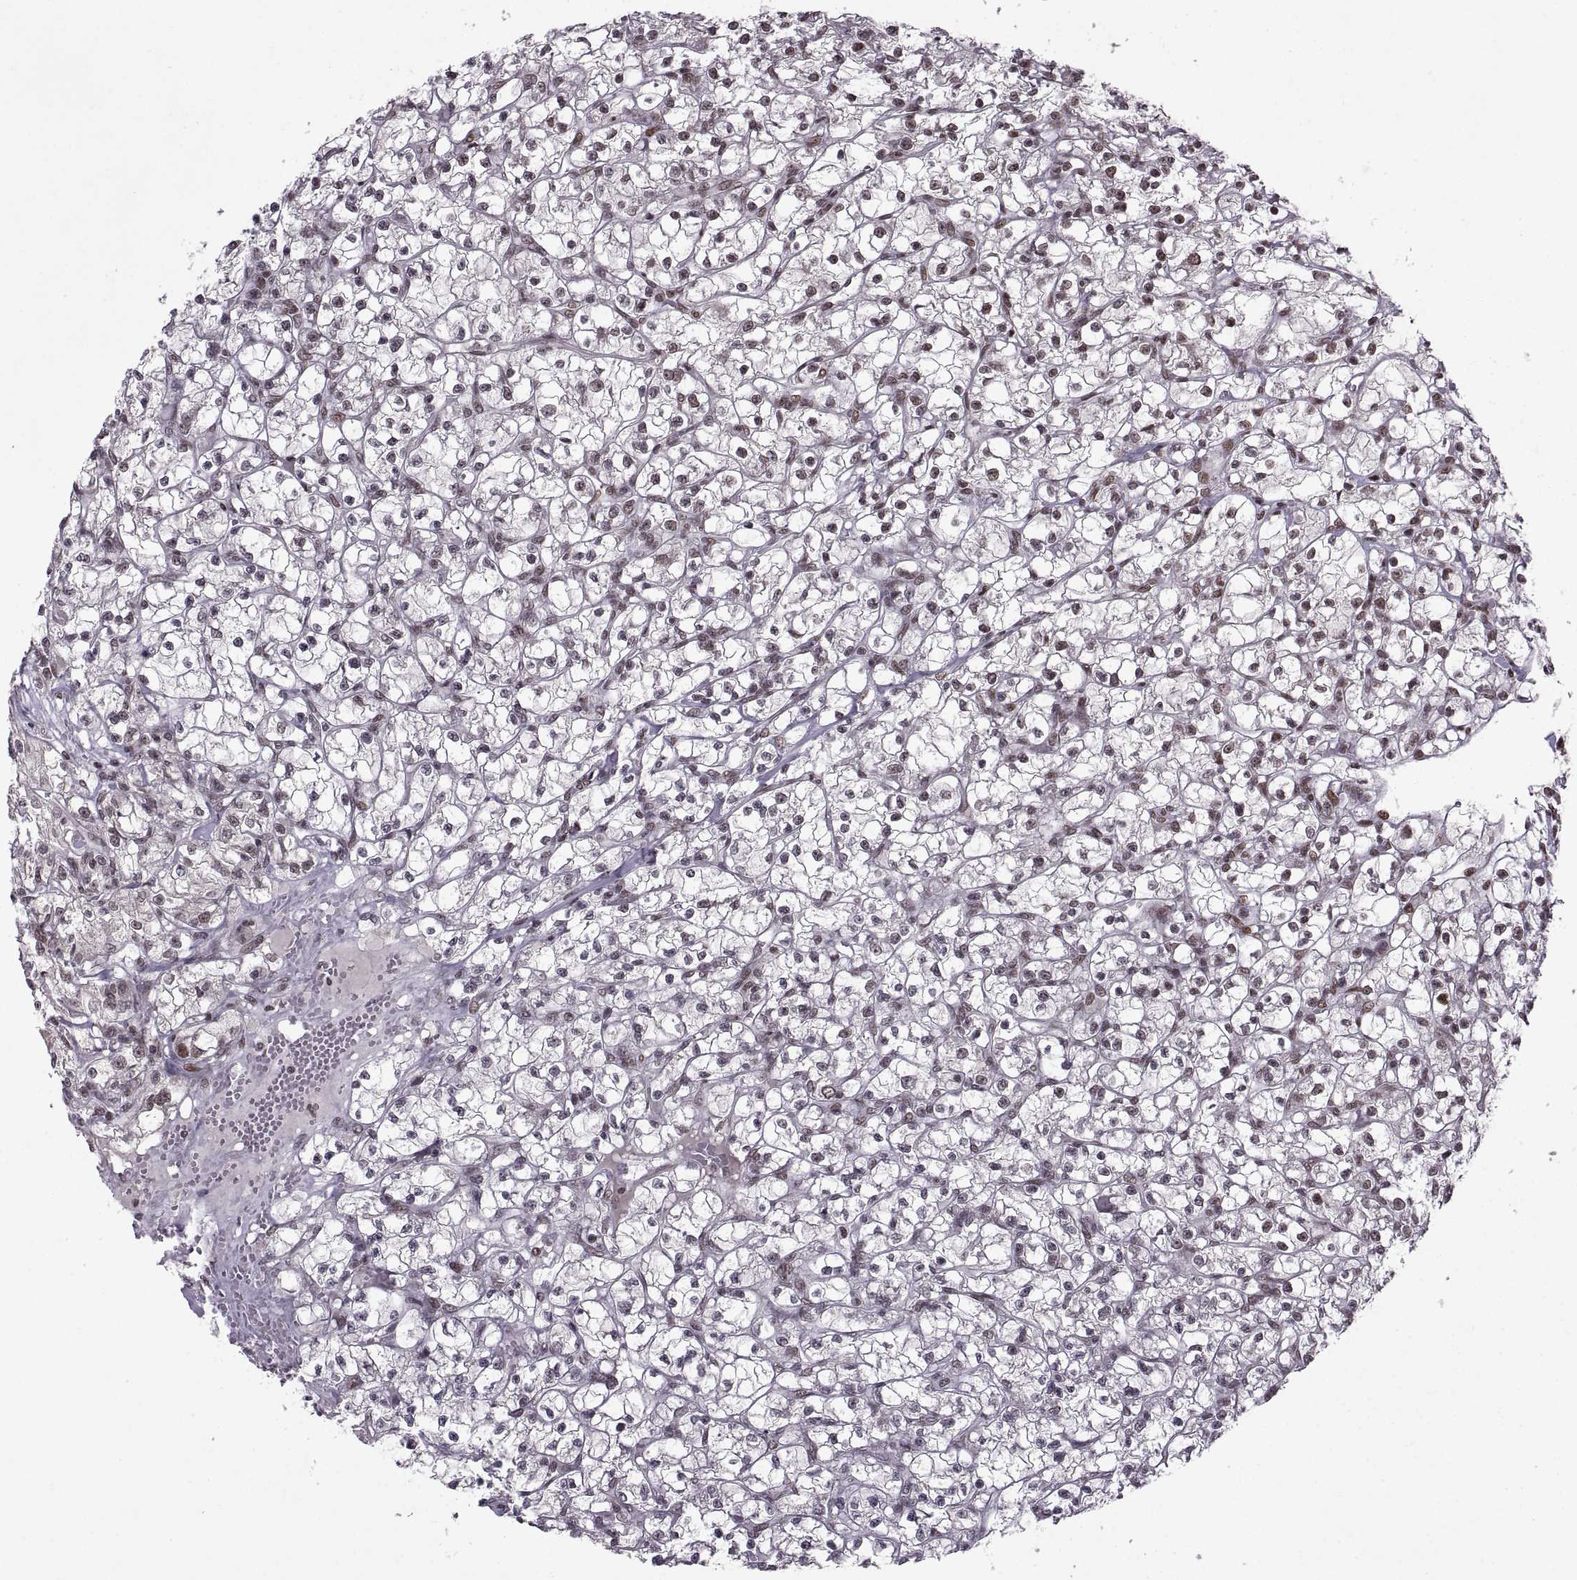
{"staining": {"intensity": "moderate", "quantity": "25%-75%", "location": "nuclear"}, "tissue": "renal cancer", "cell_type": "Tumor cells", "image_type": "cancer", "snomed": [{"axis": "morphology", "description": "Adenocarcinoma, NOS"}, {"axis": "topography", "description": "Kidney"}], "caption": "IHC staining of renal adenocarcinoma, which reveals medium levels of moderate nuclear staining in about 25%-75% of tumor cells indicating moderate nuclear protein expression. The staining was performed using DAB (brown) for protein detection and nuclei were counterstained in hematoxylin (blue).", "gene": "MT1E", "patient": {"sex": "female", "age": 59}}